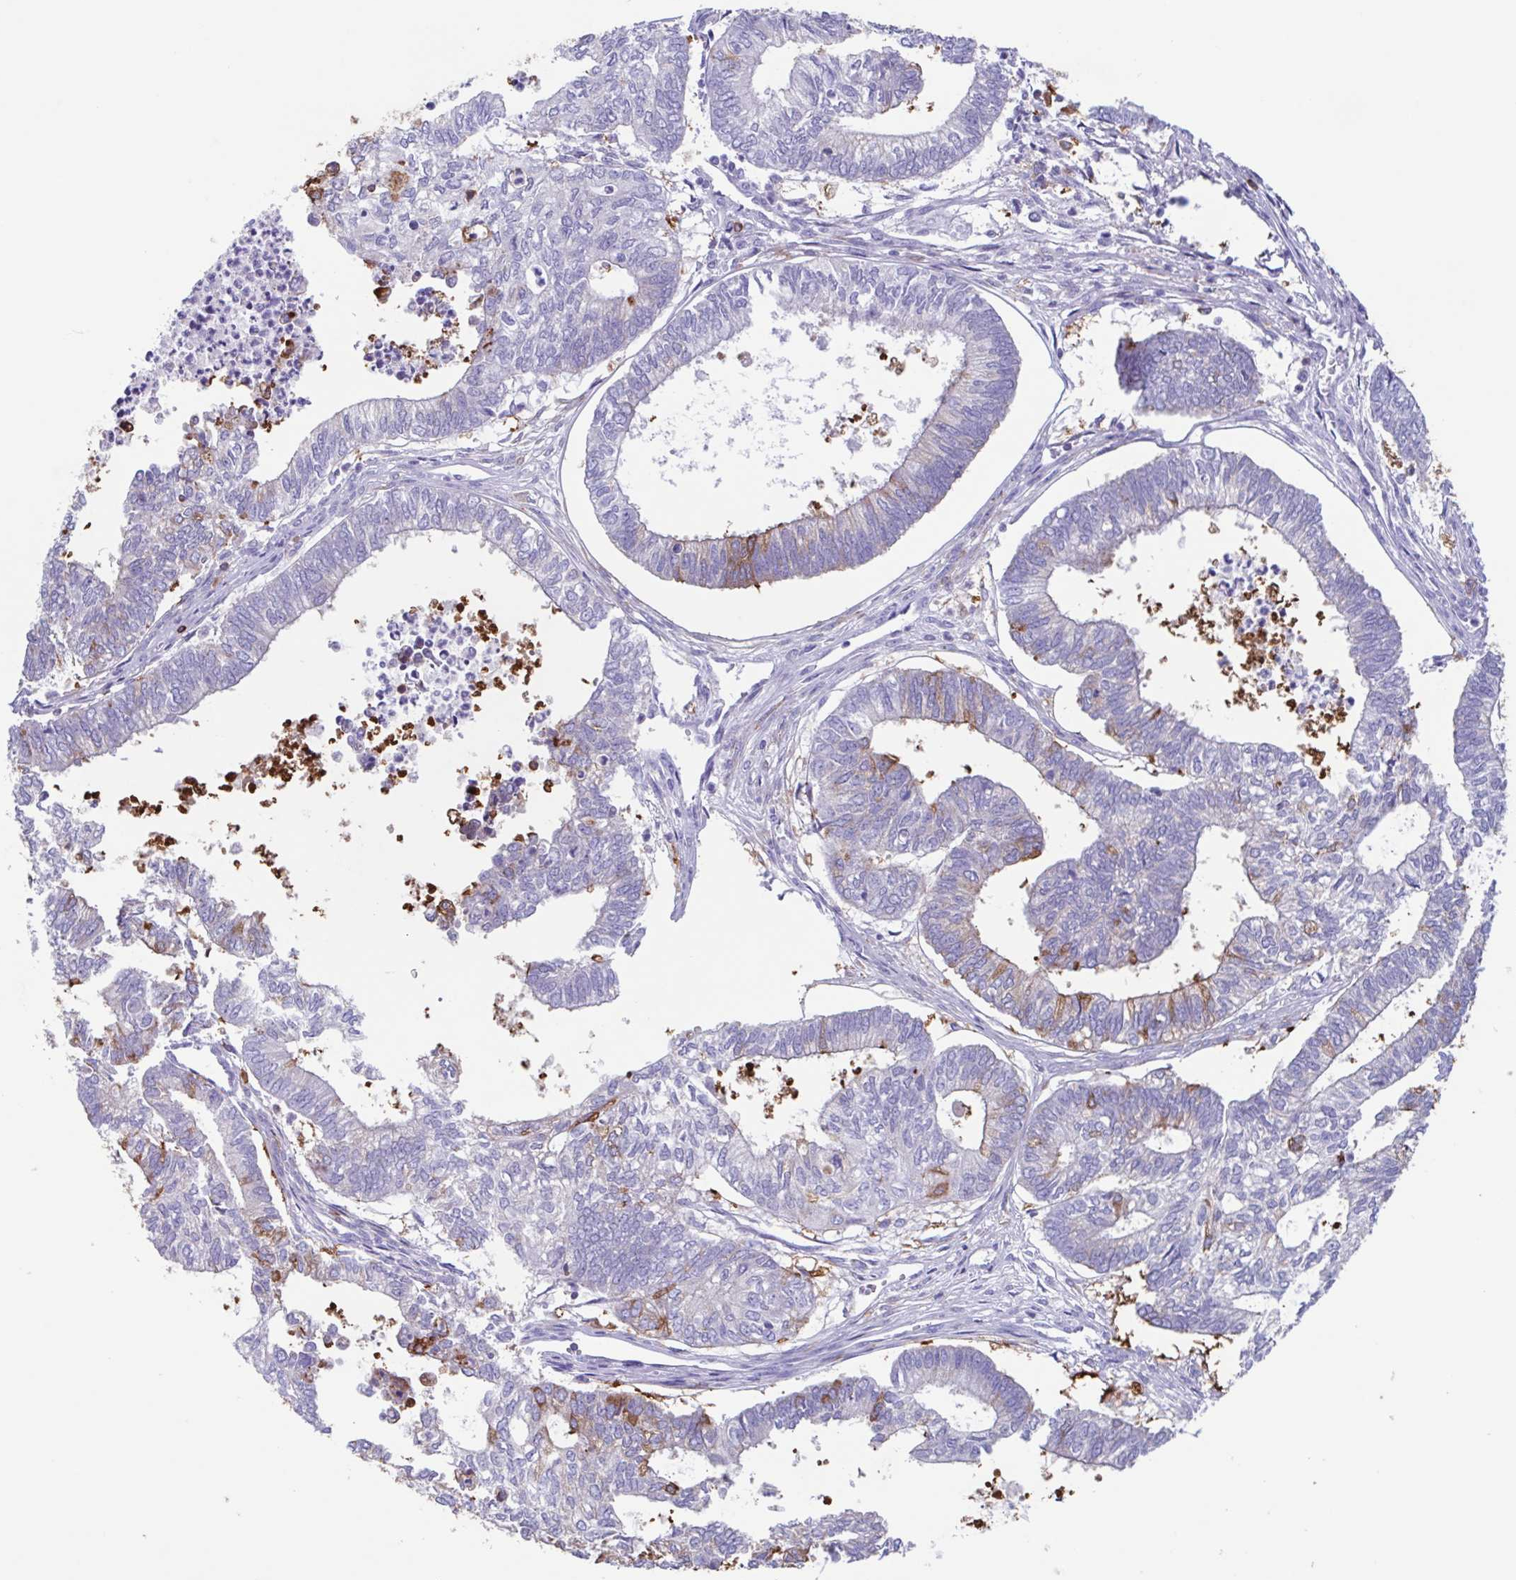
{"staining": {"intensity": "moderate", "quantity": "<25%", "location": "cytoplasmic/membranous"}, "tissue": "ovarian cancer", "cell_type": "Tumor cells", "image_type": "cancer", "snomed": [{"axis": "morphology", "description": "Carcinoma, endometroid"}, {"axis": "topography", "description": "Ovary"}], "caption": "There is low levels of moderate cytoplasmic/membranous staining in tumor cells of ovarian endometroid carcinoma, as demonstrated by immunohistochemical staining (brown color).", "gene": "TPD52", "patient": {"sex": "female", "age": 64}}